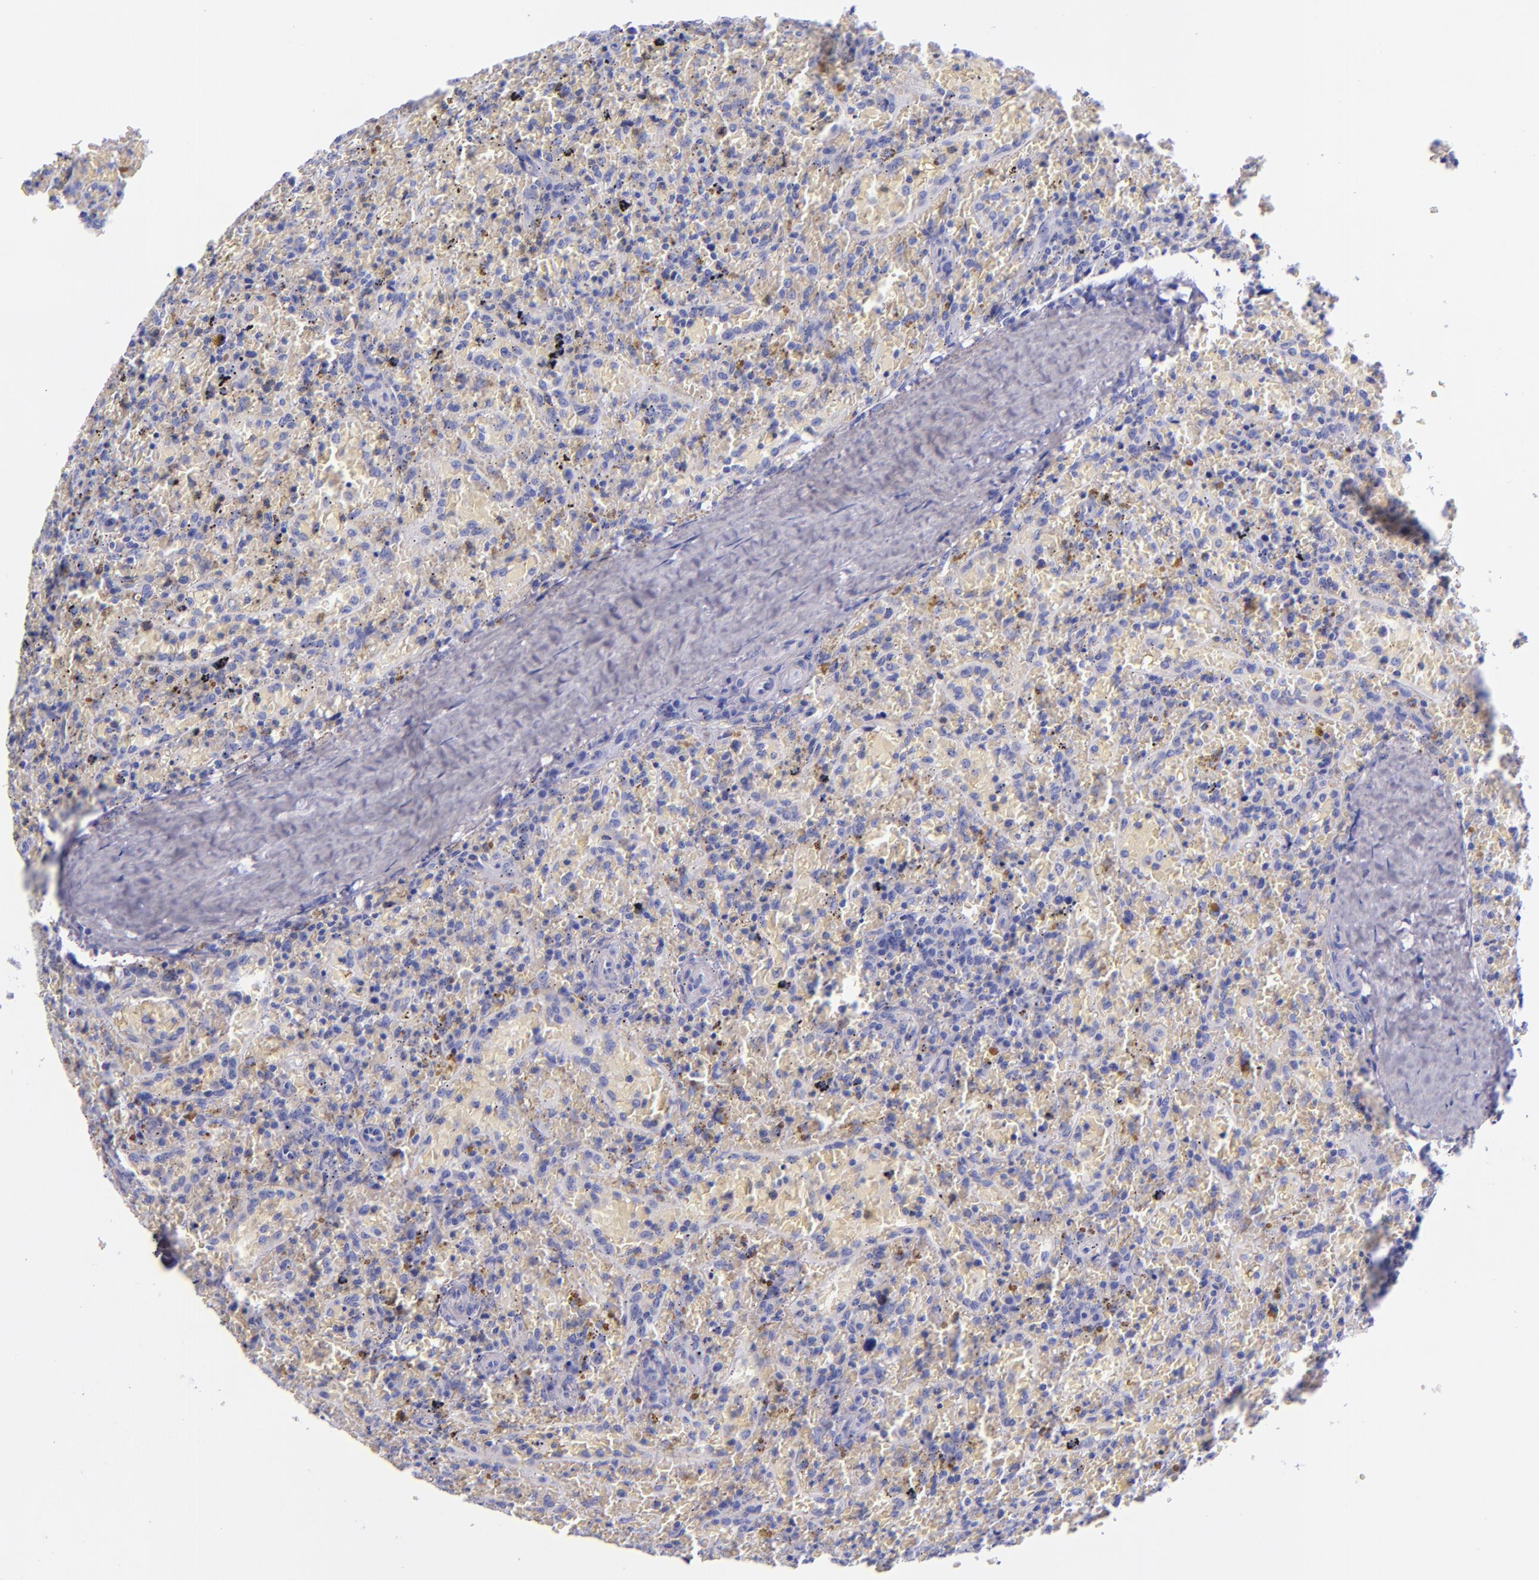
{"staining": {"intensity": "negative", "quantity": "none", "location": "none"}, "tissue": "lymphoma", "cell_type": "Tumor cells", "image_type": "cancer", "snomed": [{"axis": "morphology", "description": "Malignant lymphoma, non-Hodgkin's type, High grade"}, {"axis": "topography", "description": "Spleen"}, {"axis": "topography", "description": "Lymph node"}], "caption": "Immunohistochemistry photomicrograph of neoplastic tissue: lymphoma stained with DAB displays no significant protein staining in tumor cells. The staining is performed using DAB (3,3'-diaminobenzidine) brown chromogen with nuclei counter-stained in using hematoxylin.", "gene": "LAG3", "patient": {"sex": "female", "age": 70}}